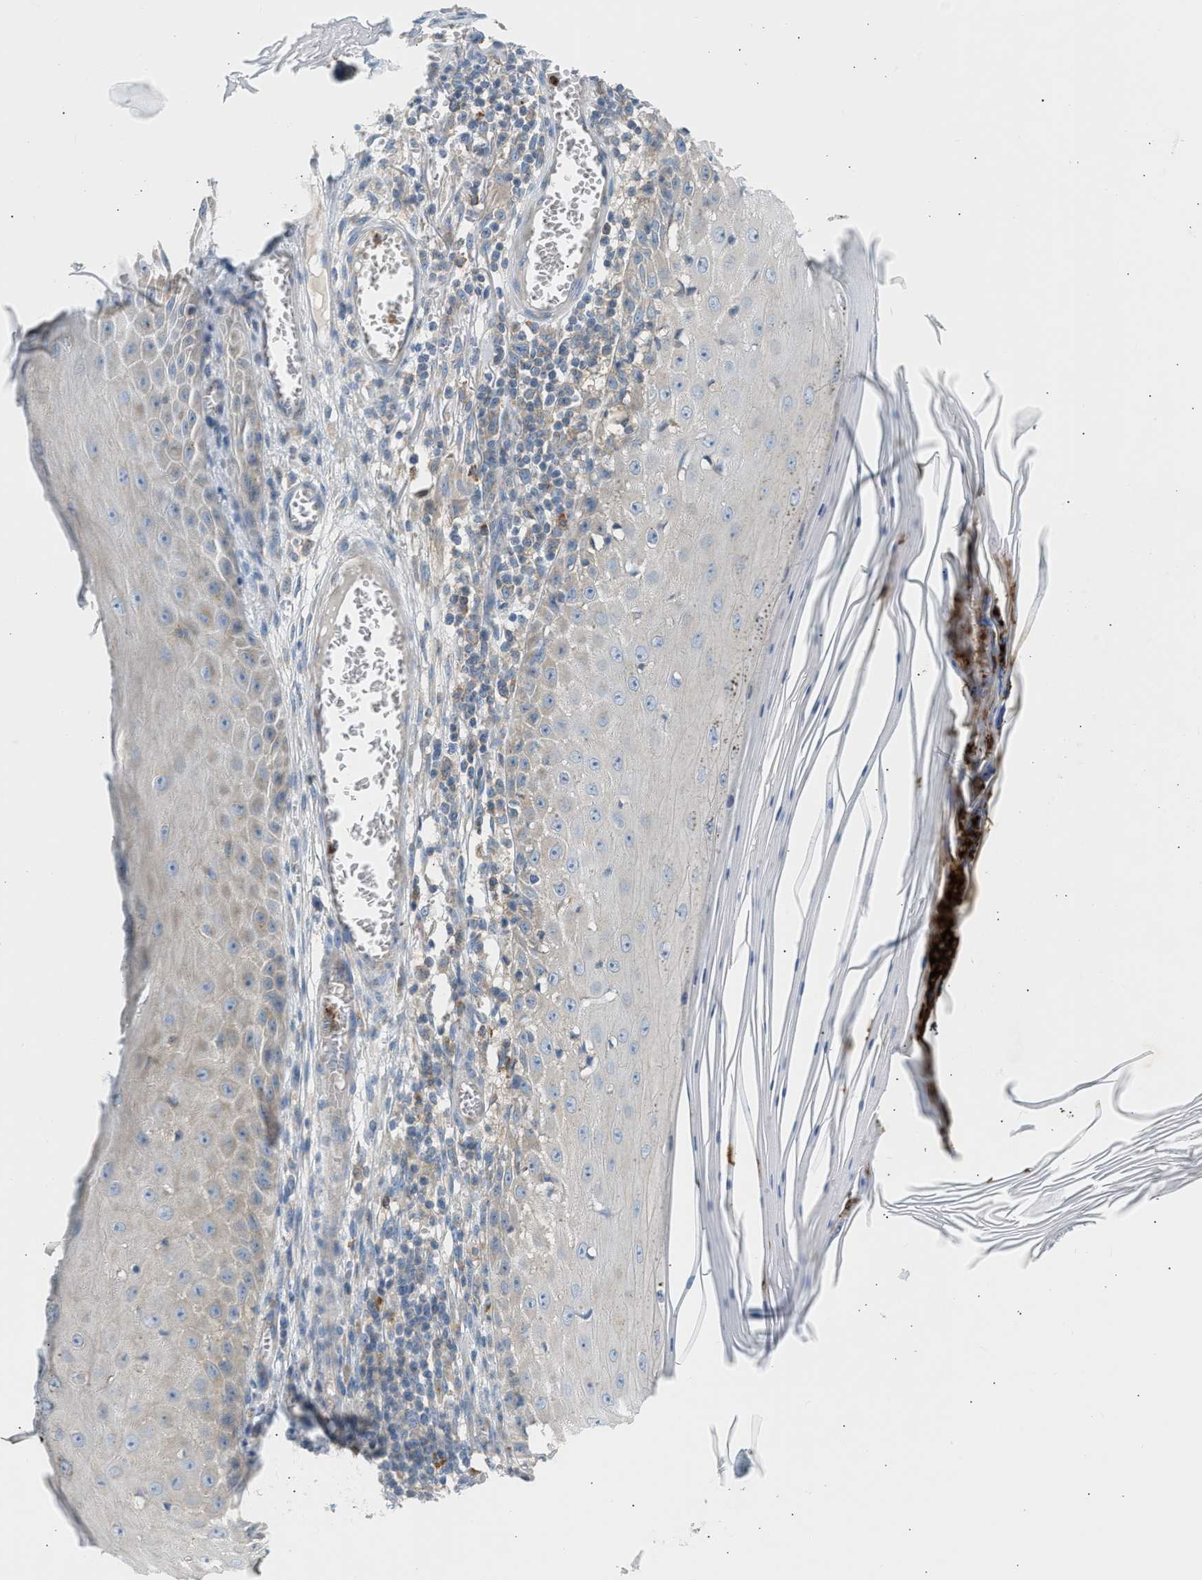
{"staining": {"intensity": "negative", "quantity": "none", "location": "none"}, "tissue": "skin cancer", "cell_type": "Tumor cells", "image_type": "cancer", "snomed": [{"axis": "morphology", "description": "Squamous cell carcinoma, NOS"}, {"axis": "topography", "description": "Skin"}], "caption": "Human skin cancer (squamous cell carcinoma) stained for a protein using IHC demonstrates no positivity in tumor cells.", "gene": "TRIM50", "patient": {"sex": "female", "age": 73}}